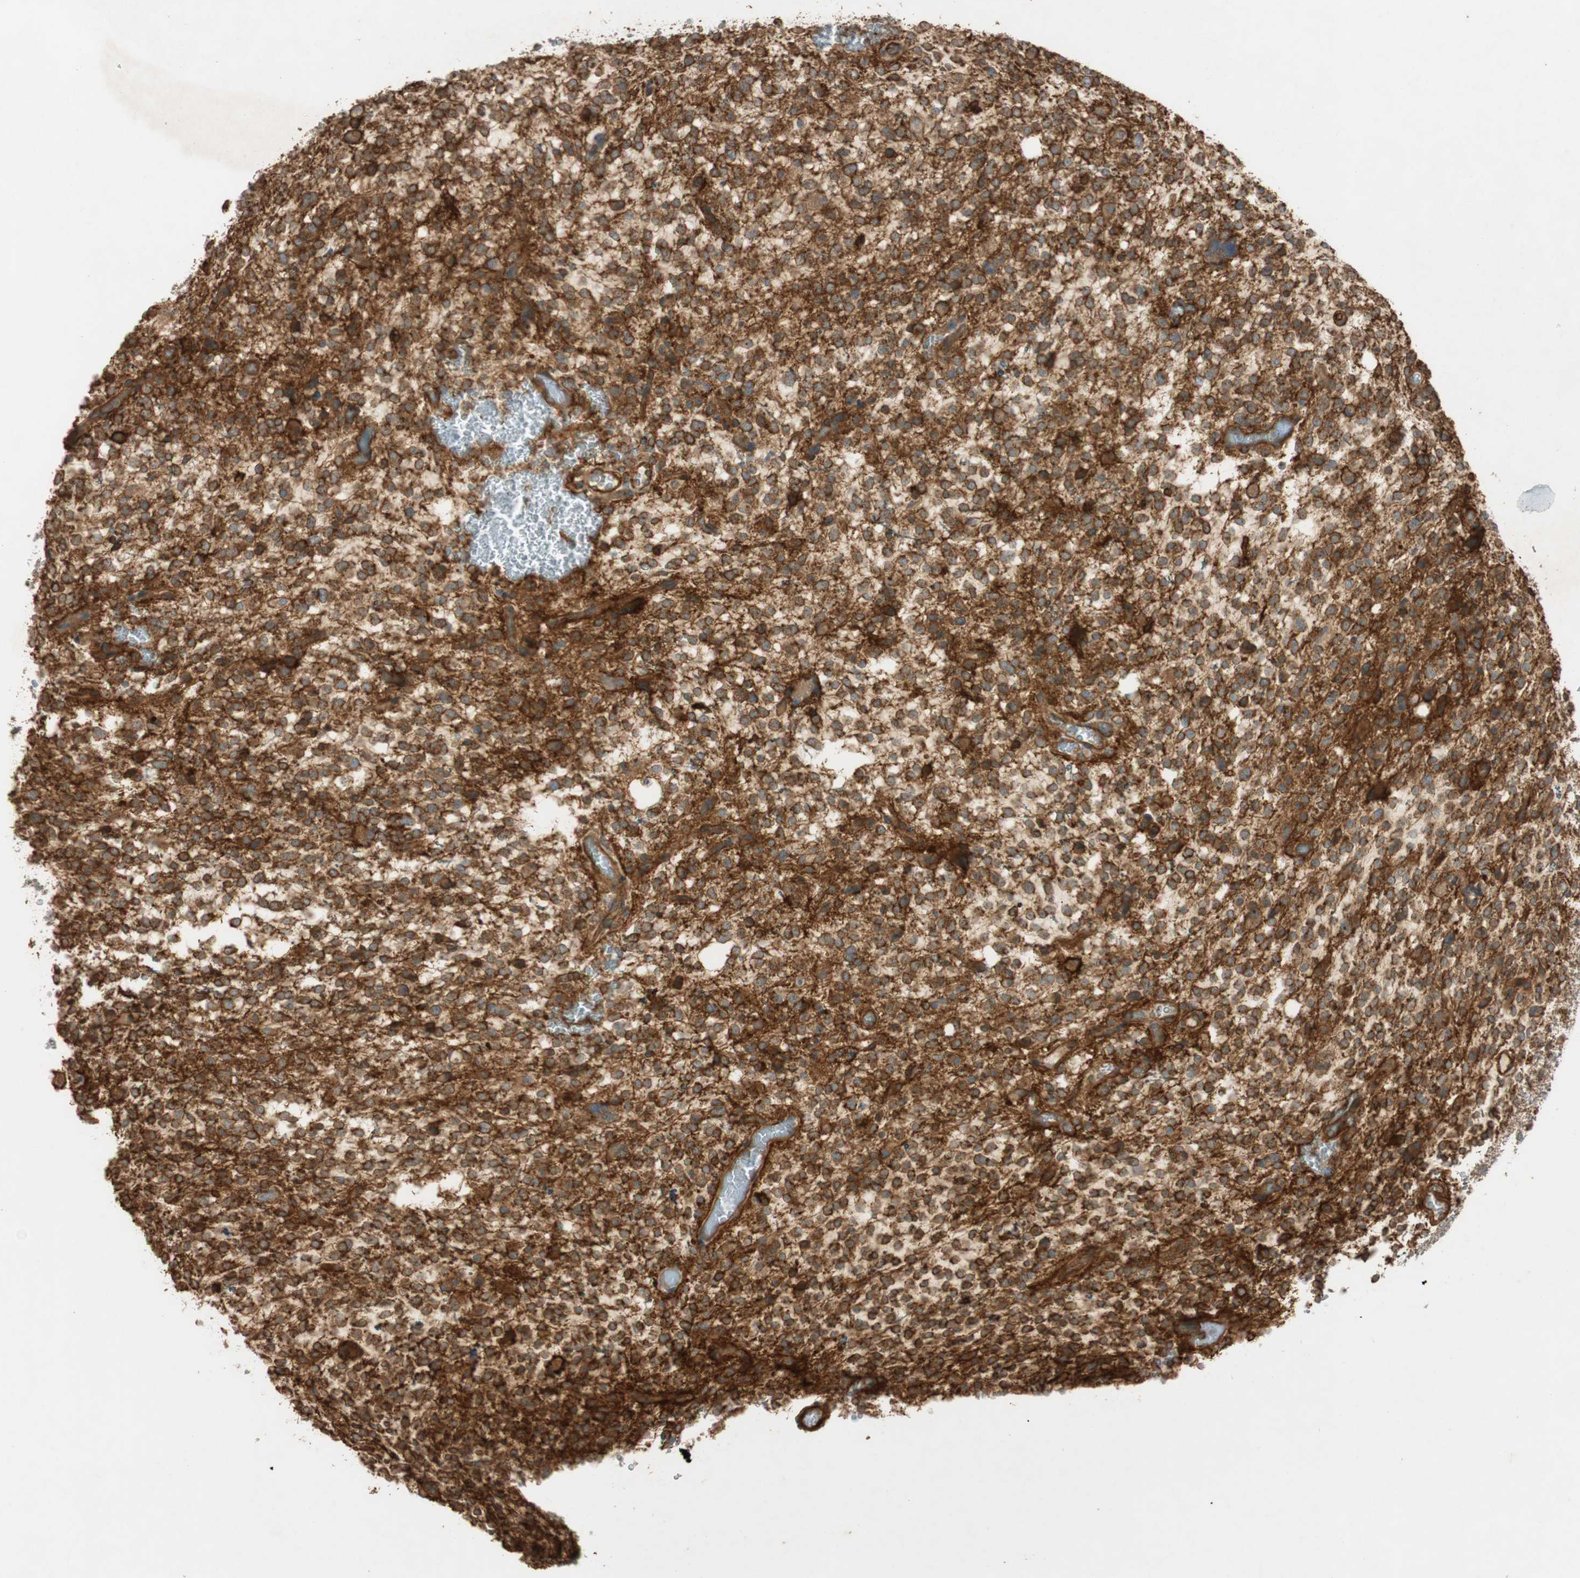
{"staining": {"intensity": "strong", "quantity": ">75%", "location": "cytoplasmic/membranous"}, "tissue": "glioma", "cell_type": "Tumor cells", "image_type": "cancer", "snomed": [{"axis": "morphology", "description": "Glioma, malignant, High grade"}, {"axis": "topography", "description": "Brain"}], "caption": "IHC (DAB) staining of malignant glioma (high-grade) displays strong cytoplasmic/membranous protein staining in approximately >75% of tumor cells.", "gene": "BTN3A3", "patient": {"sex": "male", "age": 48}}